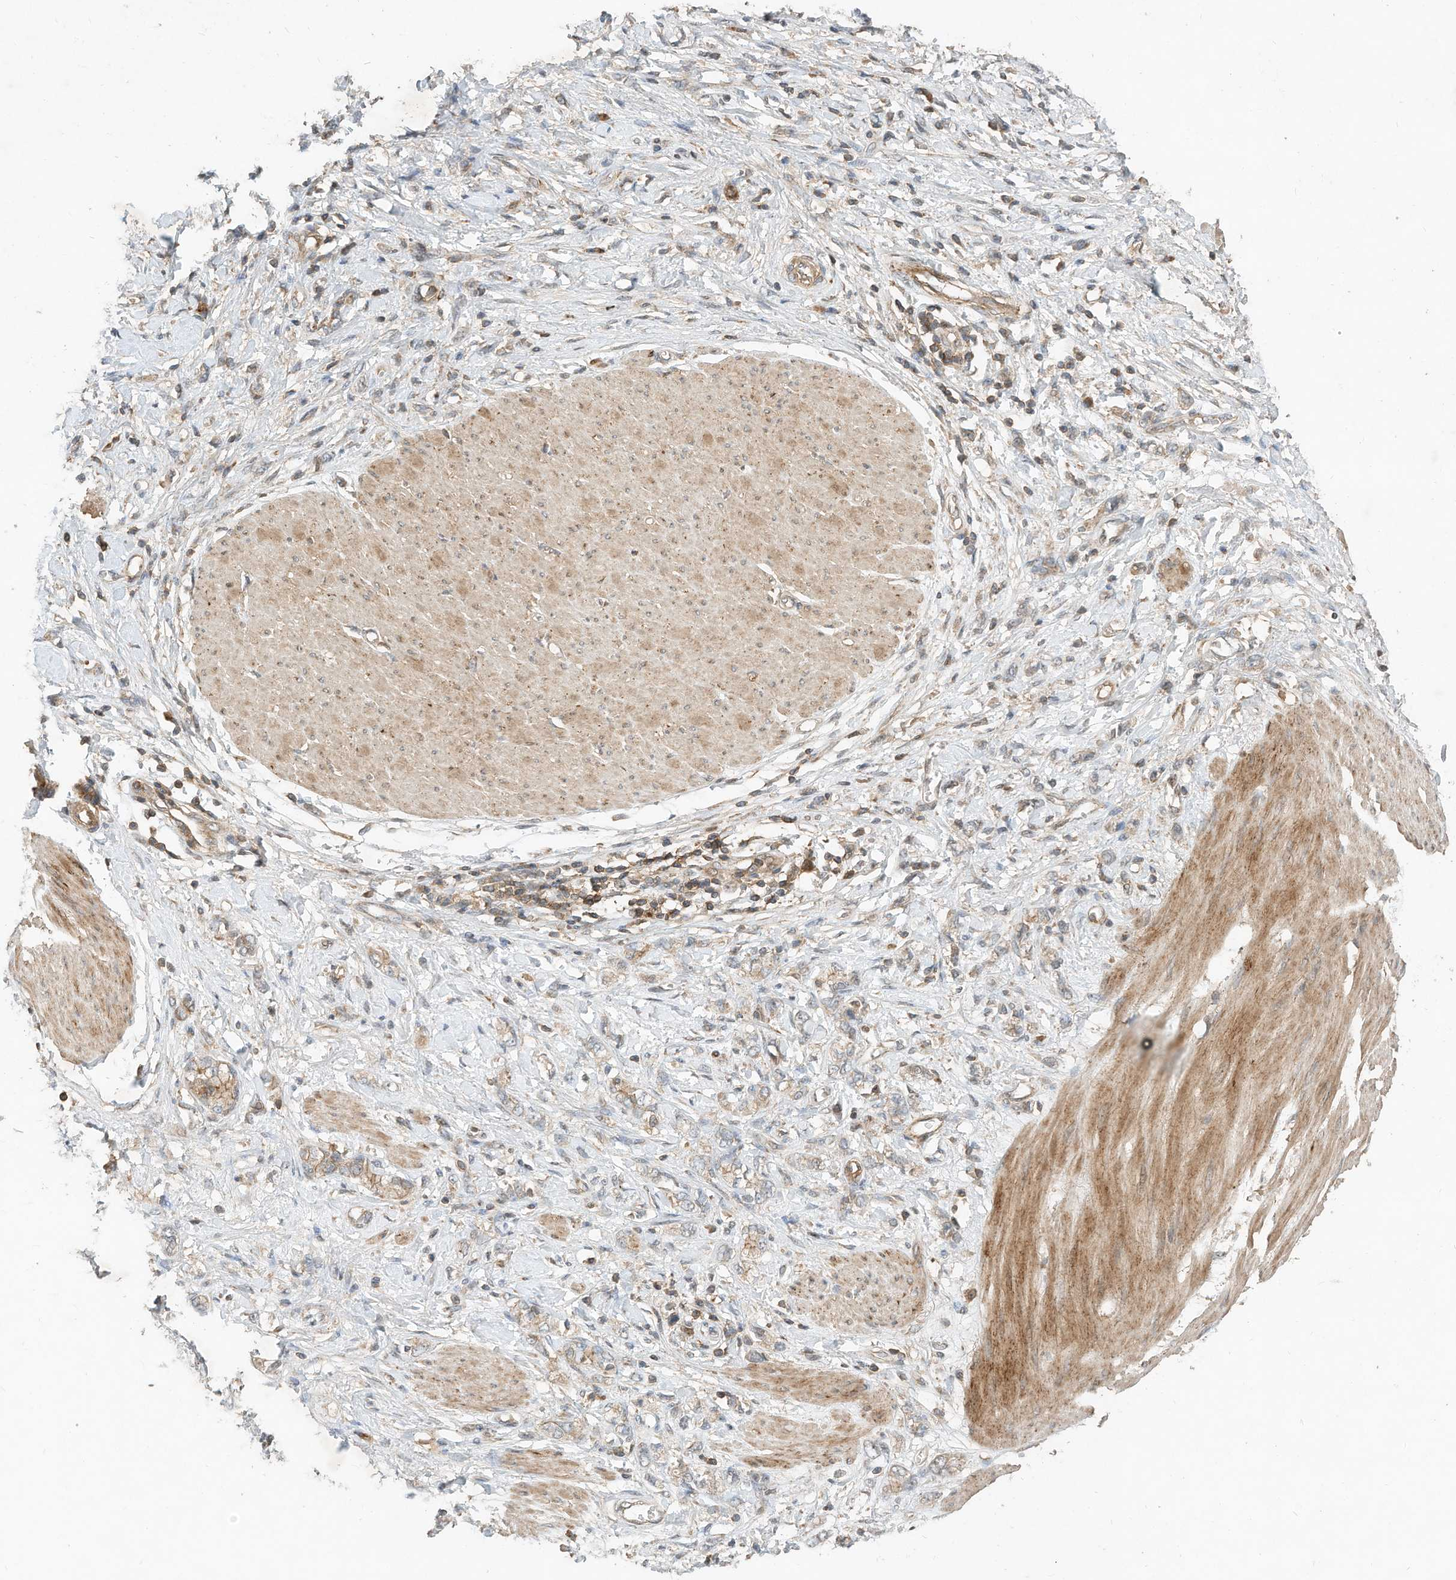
{"staining": {"intensity": "weak", "quantity": "<25%", "location": "cytoplasmic/membranous"}, "tissue": "stomach cancer", "cell_type": "Tumor cells", "image_type": "cancer", "snomed": [{"axis": "morphology", "description": "Adenocarcinoma, NOS"}, {"axis": "topography", "description": "Stomach"}], "caption": "Tumor cells are negative for protein expression in human stomach adenocarcinoma.", "gene": "CPAMD8", "patient": {"sex": "female", "age": 76}}